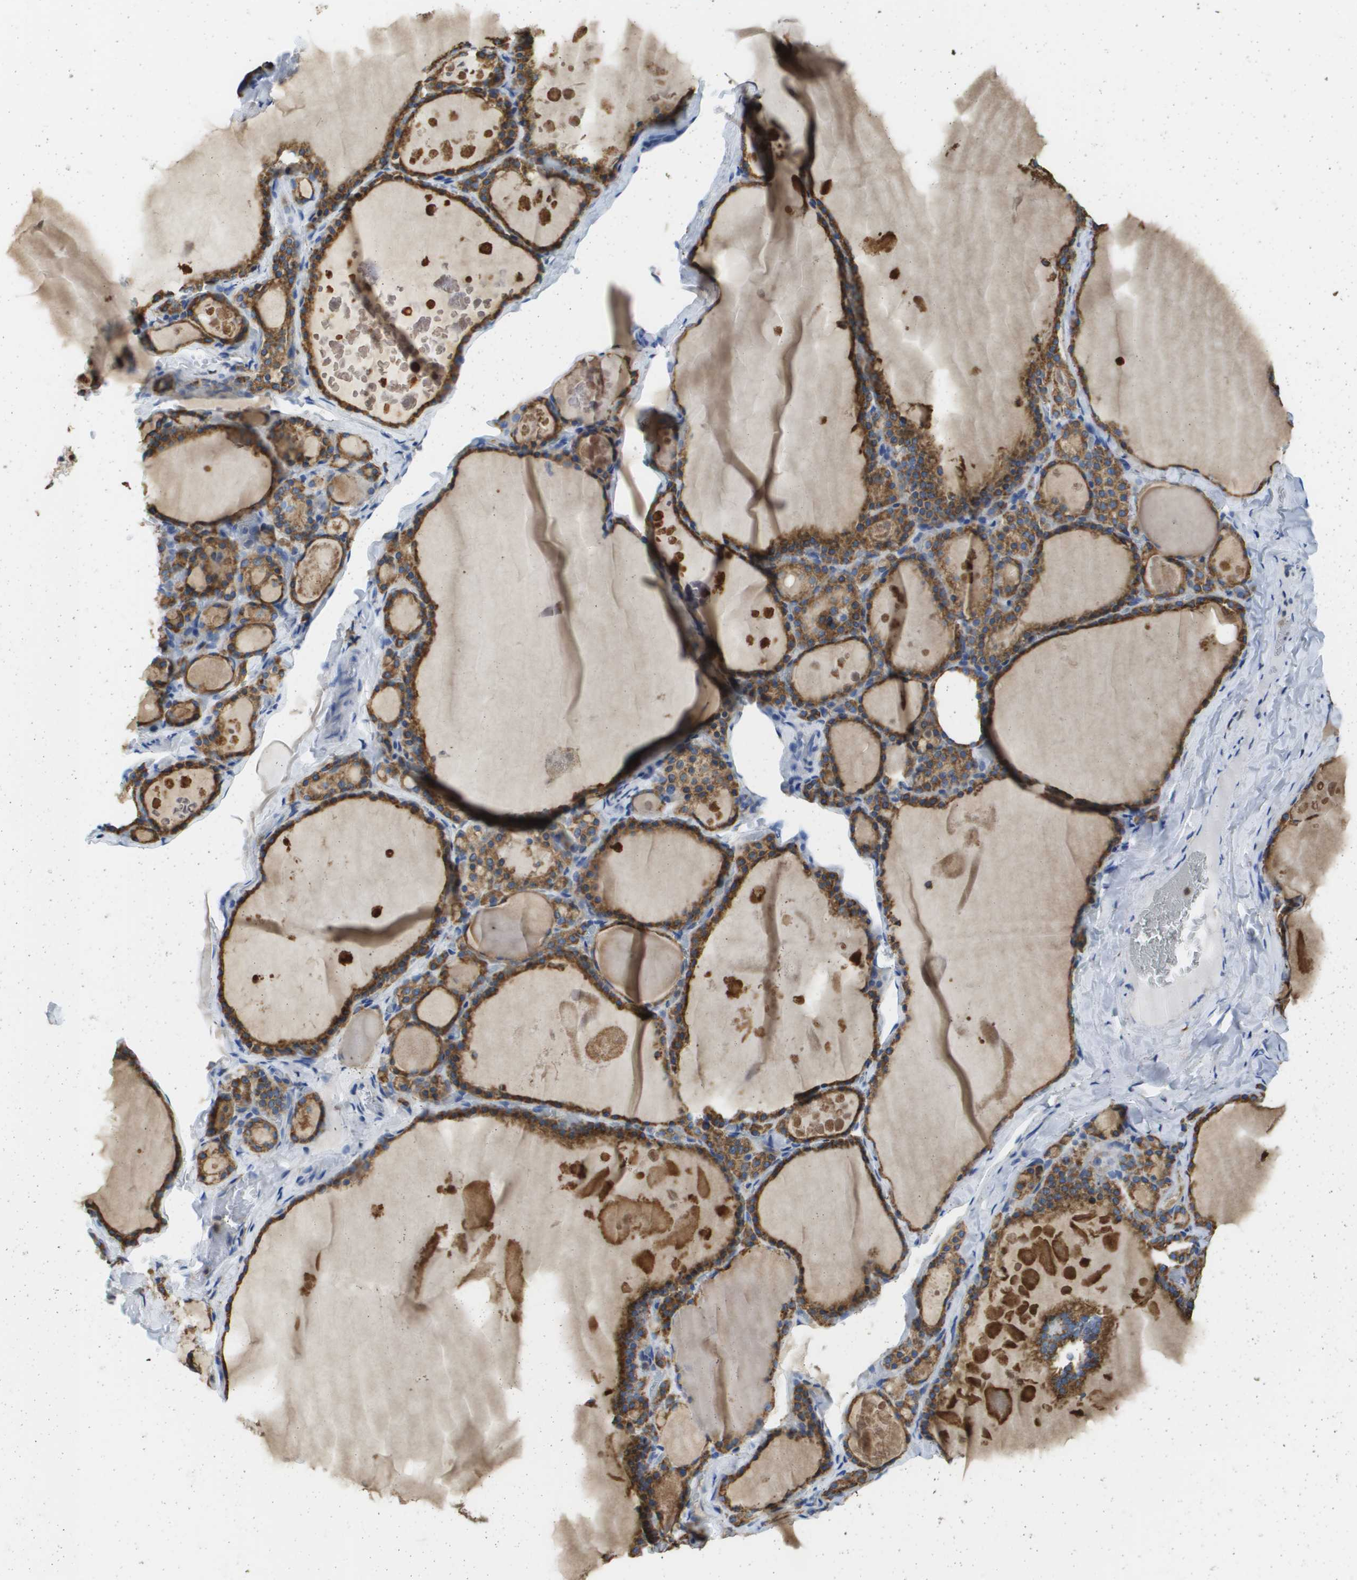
{"staining": {"intensity": "strong", "quantity": ">75%", "location": "cytoplasmic/membranous"}, "tissue": "thyroid gland", "cell_type": "Glandular cells", "image_type": "normal", "snomed": [{"axis": "morphology", "description": "Normal tissue, NOS"}, {"axis": "topography", "description": "Thyroid gland"}], "caption": "This photomicrograph exhibits unremarkable thyroid gland stained with immunohistochemistry (IHC) to label a protein in brown. The cytoplasmic/membranous of glandular cells show strong positivity for the protein. Nuclei are counter-stained blue.", "gene": "SDR42E1", "patient": {"sex": "male", "age": 56}}